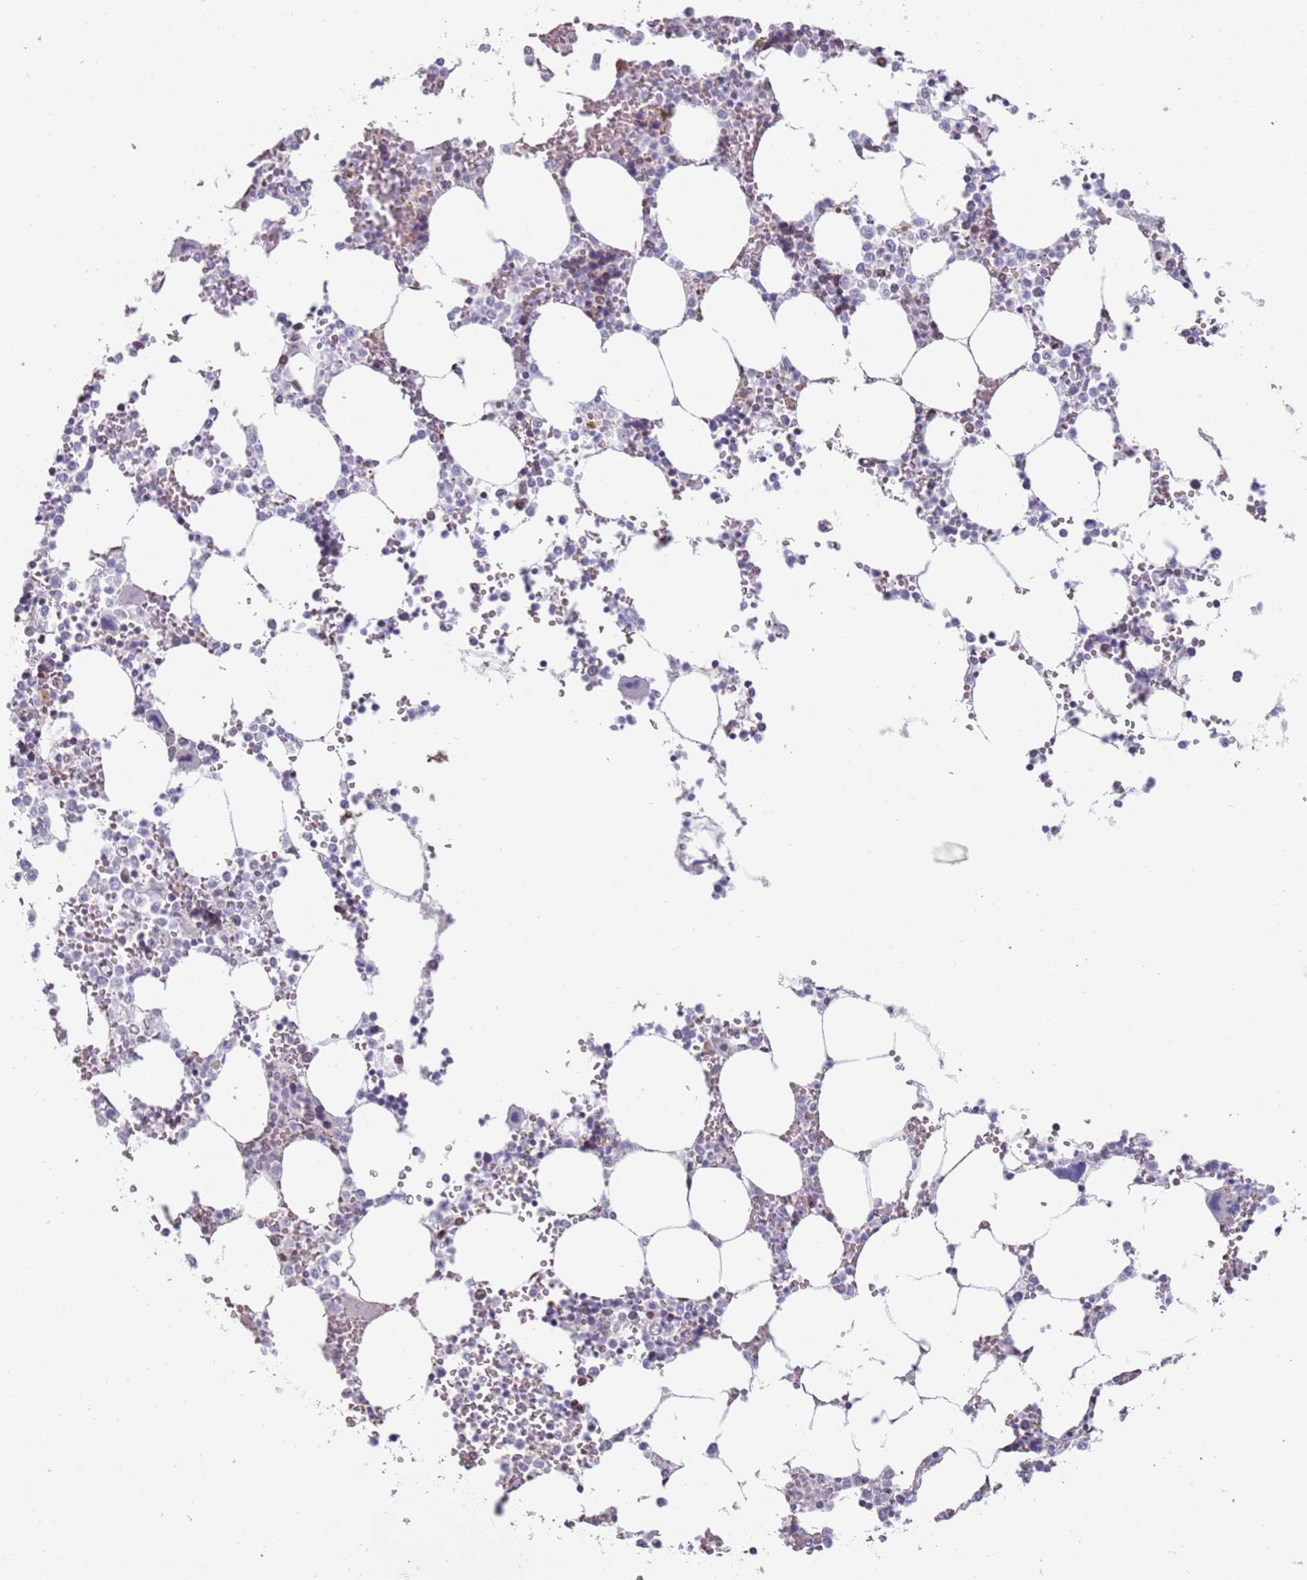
{"staining": {"intensity": "negative", "quantity": "none", "location": "none"}, "tissue": "bone marrow", "cell_type": "Hematopoietic cells", "image_type": "normal", "snomed": [{"axis": "morphology", "description": "Normal tissue, NOS"}, {"axis": "topography", "description": "Bone marrow"}], "caption": "This is an IHC histopathology image of benign human bone marrow. There is no positivity in hematopoietic cells.", "gene": "KLHDC2", "patient": {"sex": "male", "age": 64}}